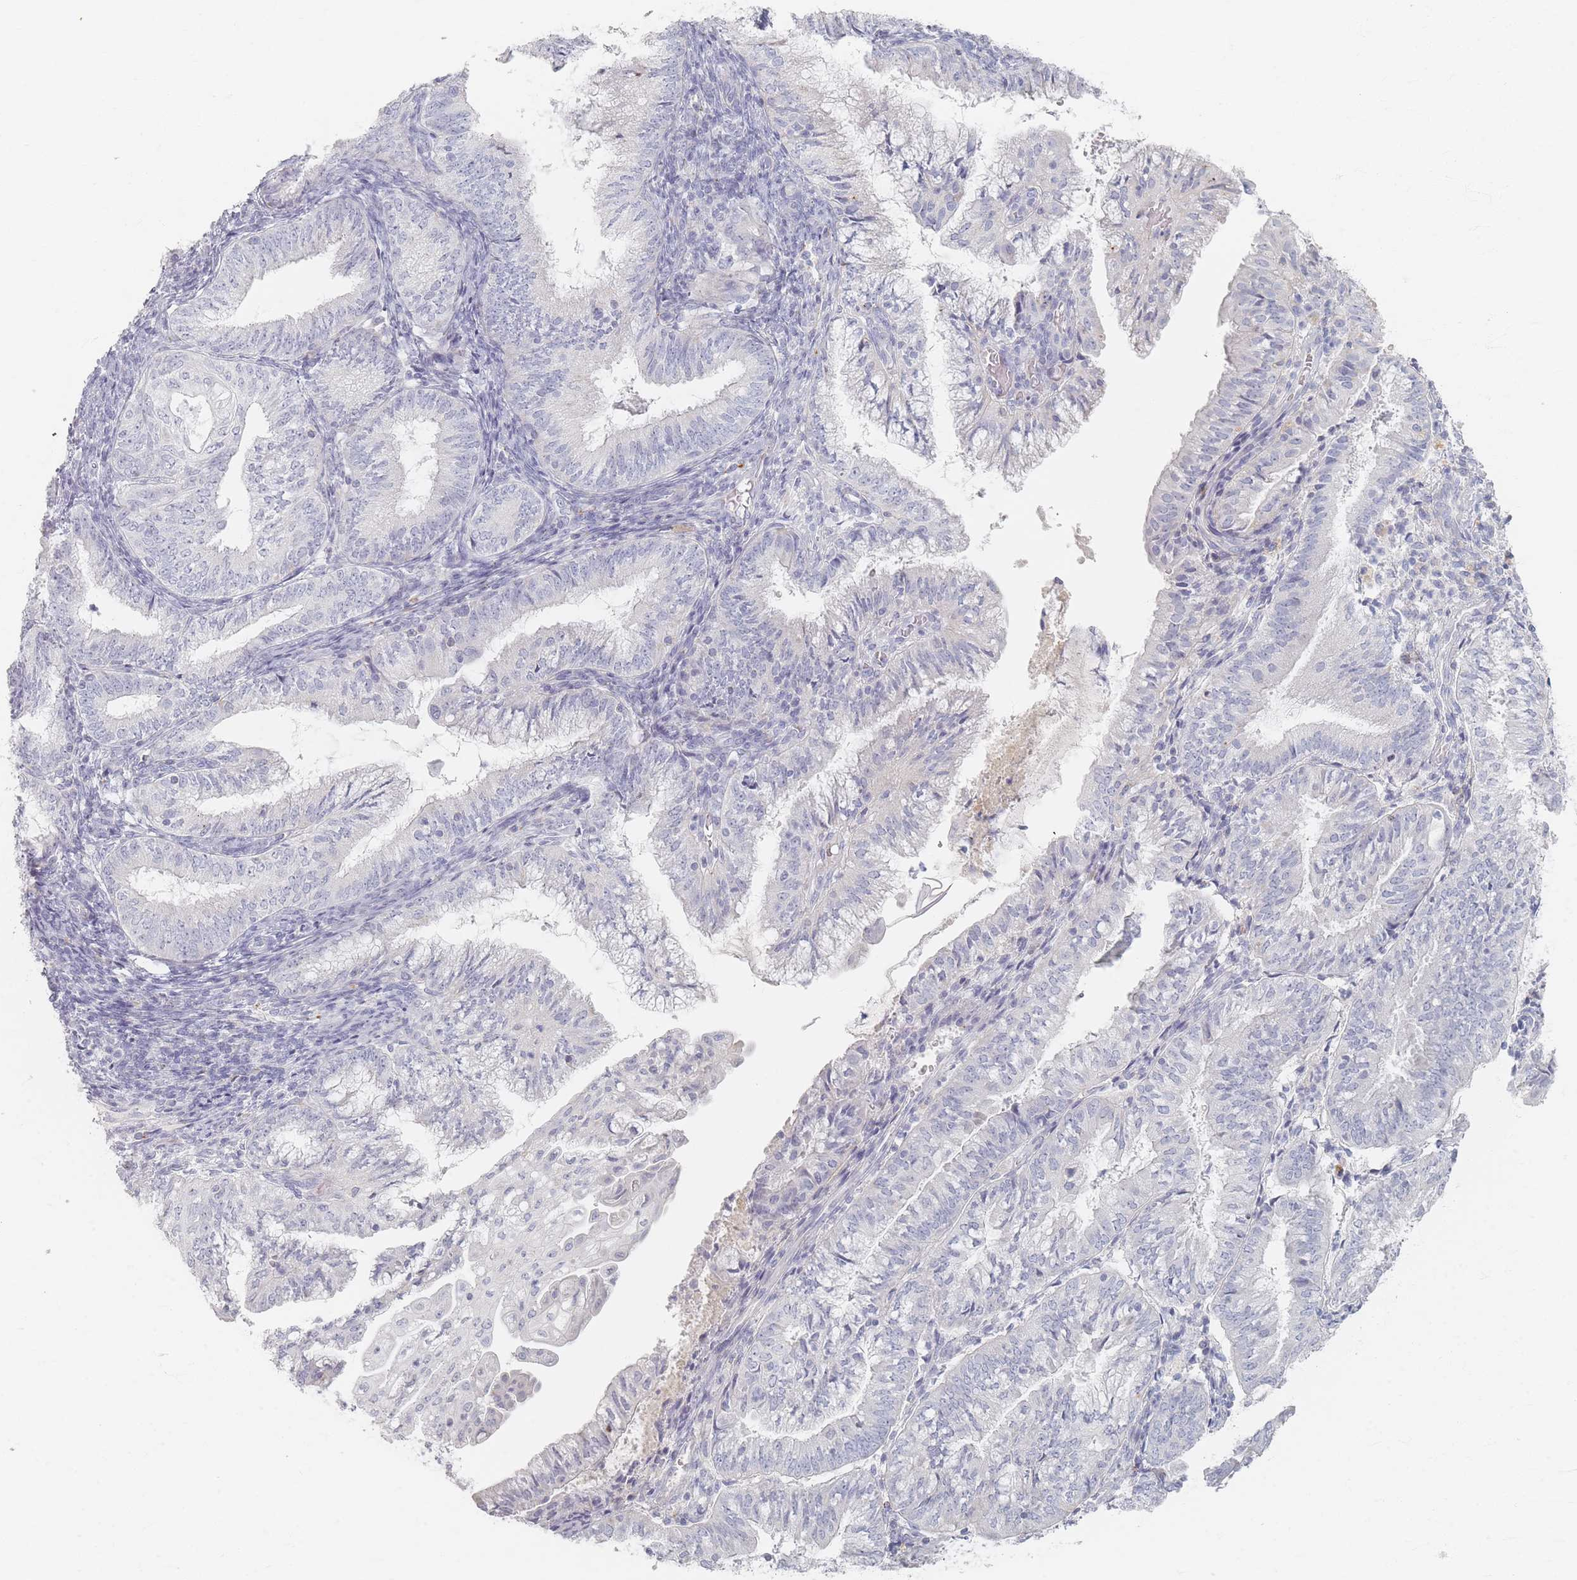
{"staining": {"intensity": "negative", "quantity": "none", "location": "none"}, "tissue": "endometrial cancer", "cell_type": "Tumor cells", "image_type": "cancer", "snomed": [{"axis": "morphology", "description": "Adenocarcinoma, NOS"}, {"axis": "topography", "description": "Endometrium"}], "caption": "Adenocarcinoma (endometrial) was stained to show a protein in brown. There is no significant staining in tumor cells.", "gene": "SLC2A11", "patient": {"sex": "female", "age": 55}}